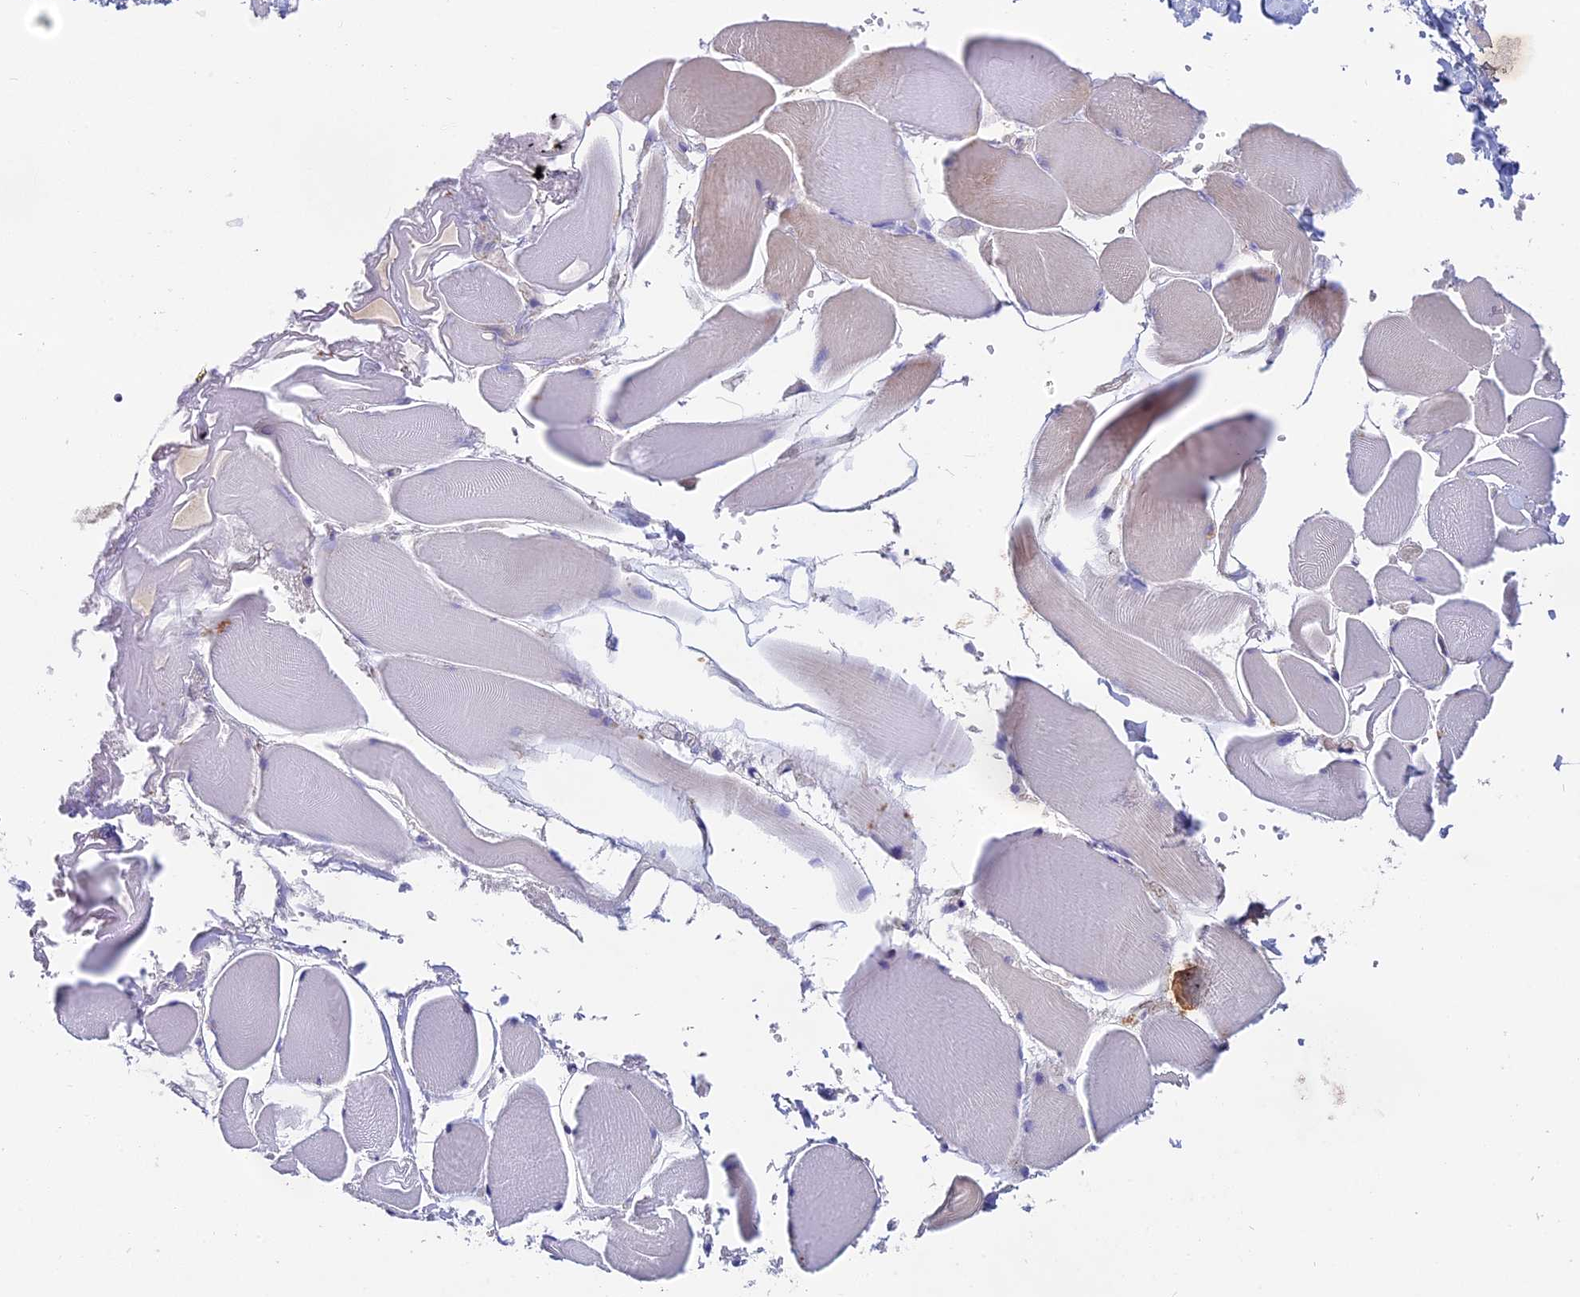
{"staining": {"intensity": "negative", "quantity": "none", "location": "none"}, "tissue": "skeletal muscle", "cell_type": "Myocytes", "image_type": "normal", "snomed": [{"axis": "morphology", "description": "Normal tissue, NOS"}, {"axis": "morphology", "description": "Basal cell carcinoma"}, {"axis": "topography", "description": "Skeletal muscle"}], "caption": "High power microscopy photomicrograph of an immunohistochemistry (IHC) photomicrograph of benign skeletal muscle, revealing no significant positivity in myocytes. The staining was performed using DAB to visualize the protein expression in brown, while the nuclei were stained in blue with hematoxylin (Magnification: 20x).", "gene": "TENT4B", "patient": {"sex": "female", "age": 64}}